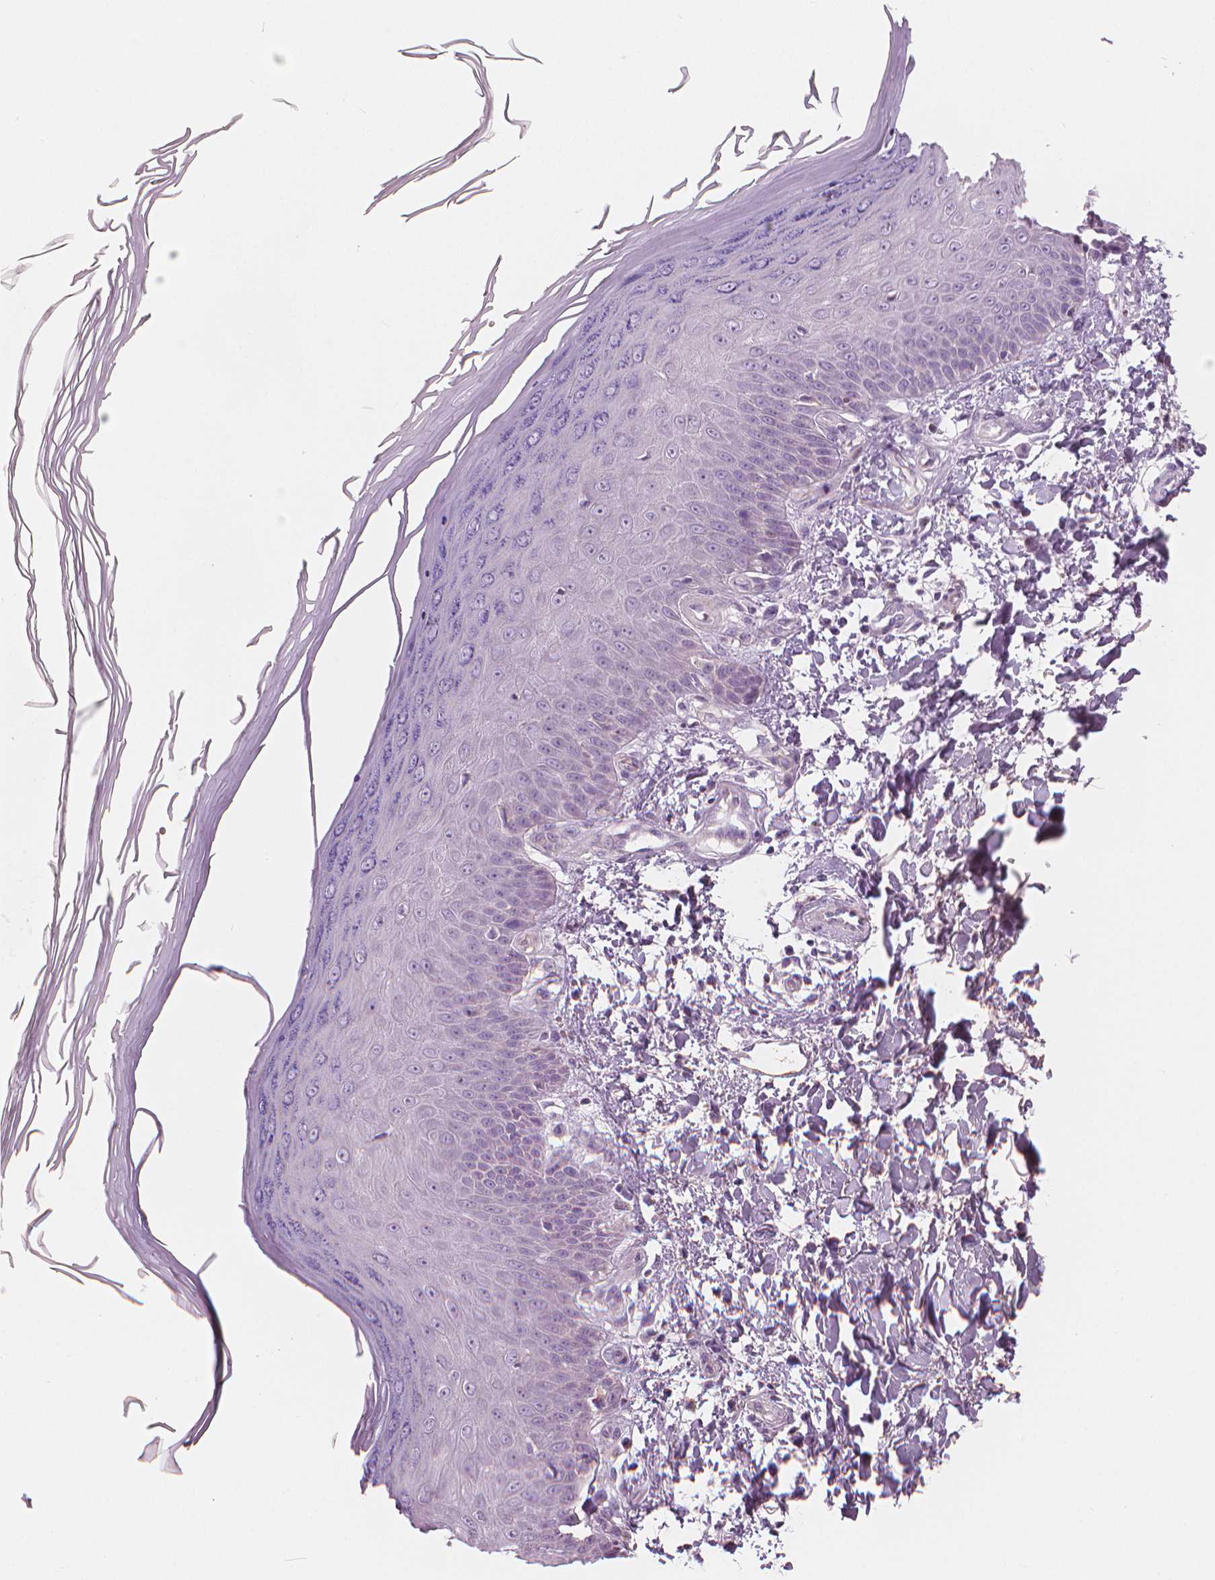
{"staining": {"intensity": "negative", "quantity": "none", "location": "none"}, "tissue": "skin", "cell_type": "Fibroblasts", "image_type": "normal", "snomed": [{"axis": "morphology", "description": "Normal tissue, NOS"}, {"axis": "topography", "description": "Skin"}], "caption": "IHC photomicrograph of benign human skin stained for a protein (brown), which shows no positivity in fibroblasts. The staining was performed using DAB to visualize the protein expression in brown, while the nuclei were stained in blue with hematoxylin (Magnification: 20x).", "gene": "APOA4", "patient": {"sex": "female", "age": 62}}